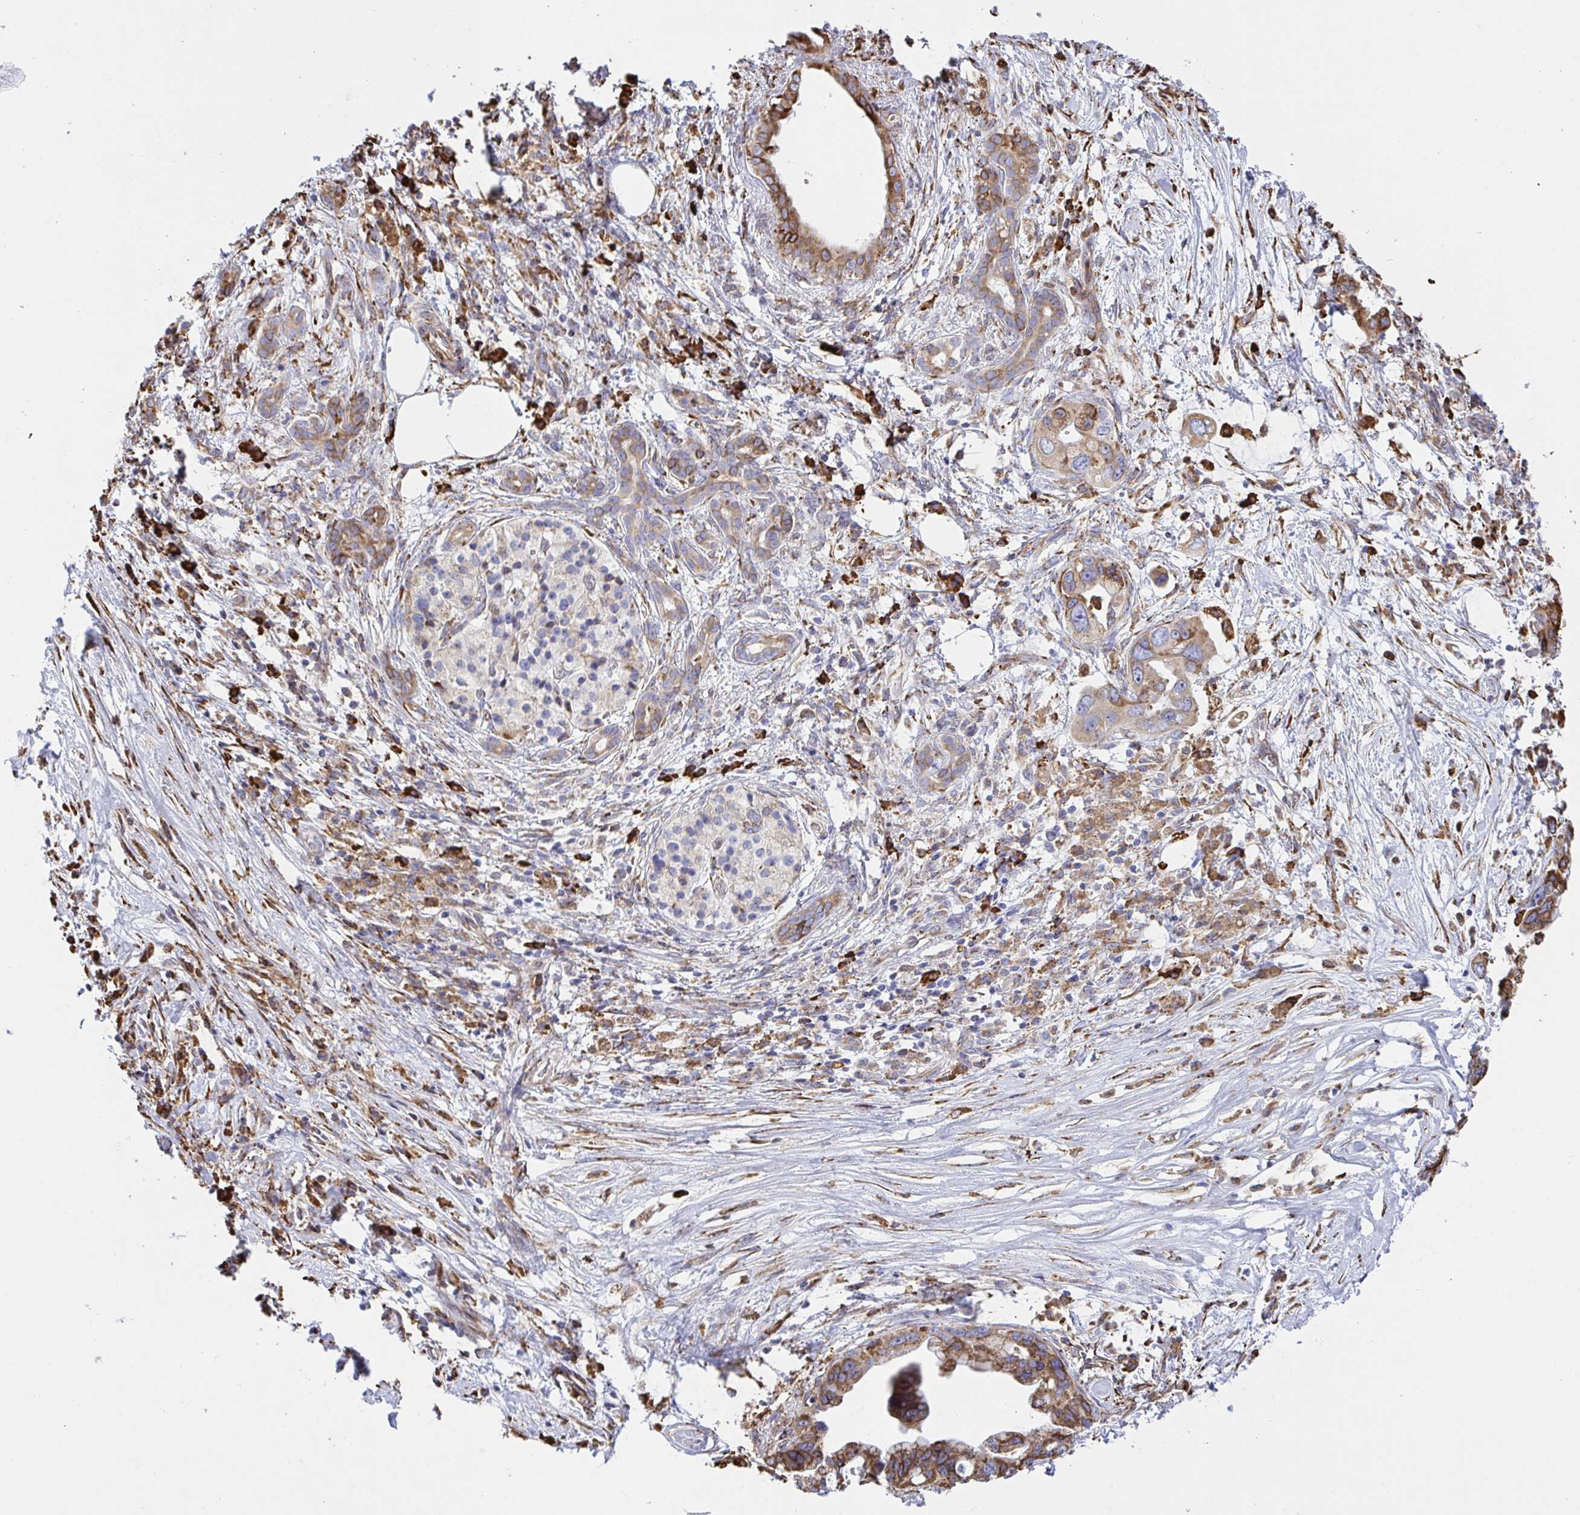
{"staining": {"intensity": "moderate", "quantity": ">75%", "location": "cytoplasmic/membranous"}, "tissue": "pancreatic cancer", "cell_type": "Tumor cells", "image_type": "cancer", "snomed": [{"axis": "morphology", "description": "Adenocarcinoma, NOS"}, {"axis": "topography", "description": "Pancreas"}], "caption": "Protein analysis of adenocarcinoma (pancreatic) tissue exhibits moderate cytoplasmic/membranous positivity in about >75% of tumor cells. (Brightfield microscopy of DAB IHC at high magnification).", "gene": "CLGN", "patient": {"sex": "female", "age": 83}}